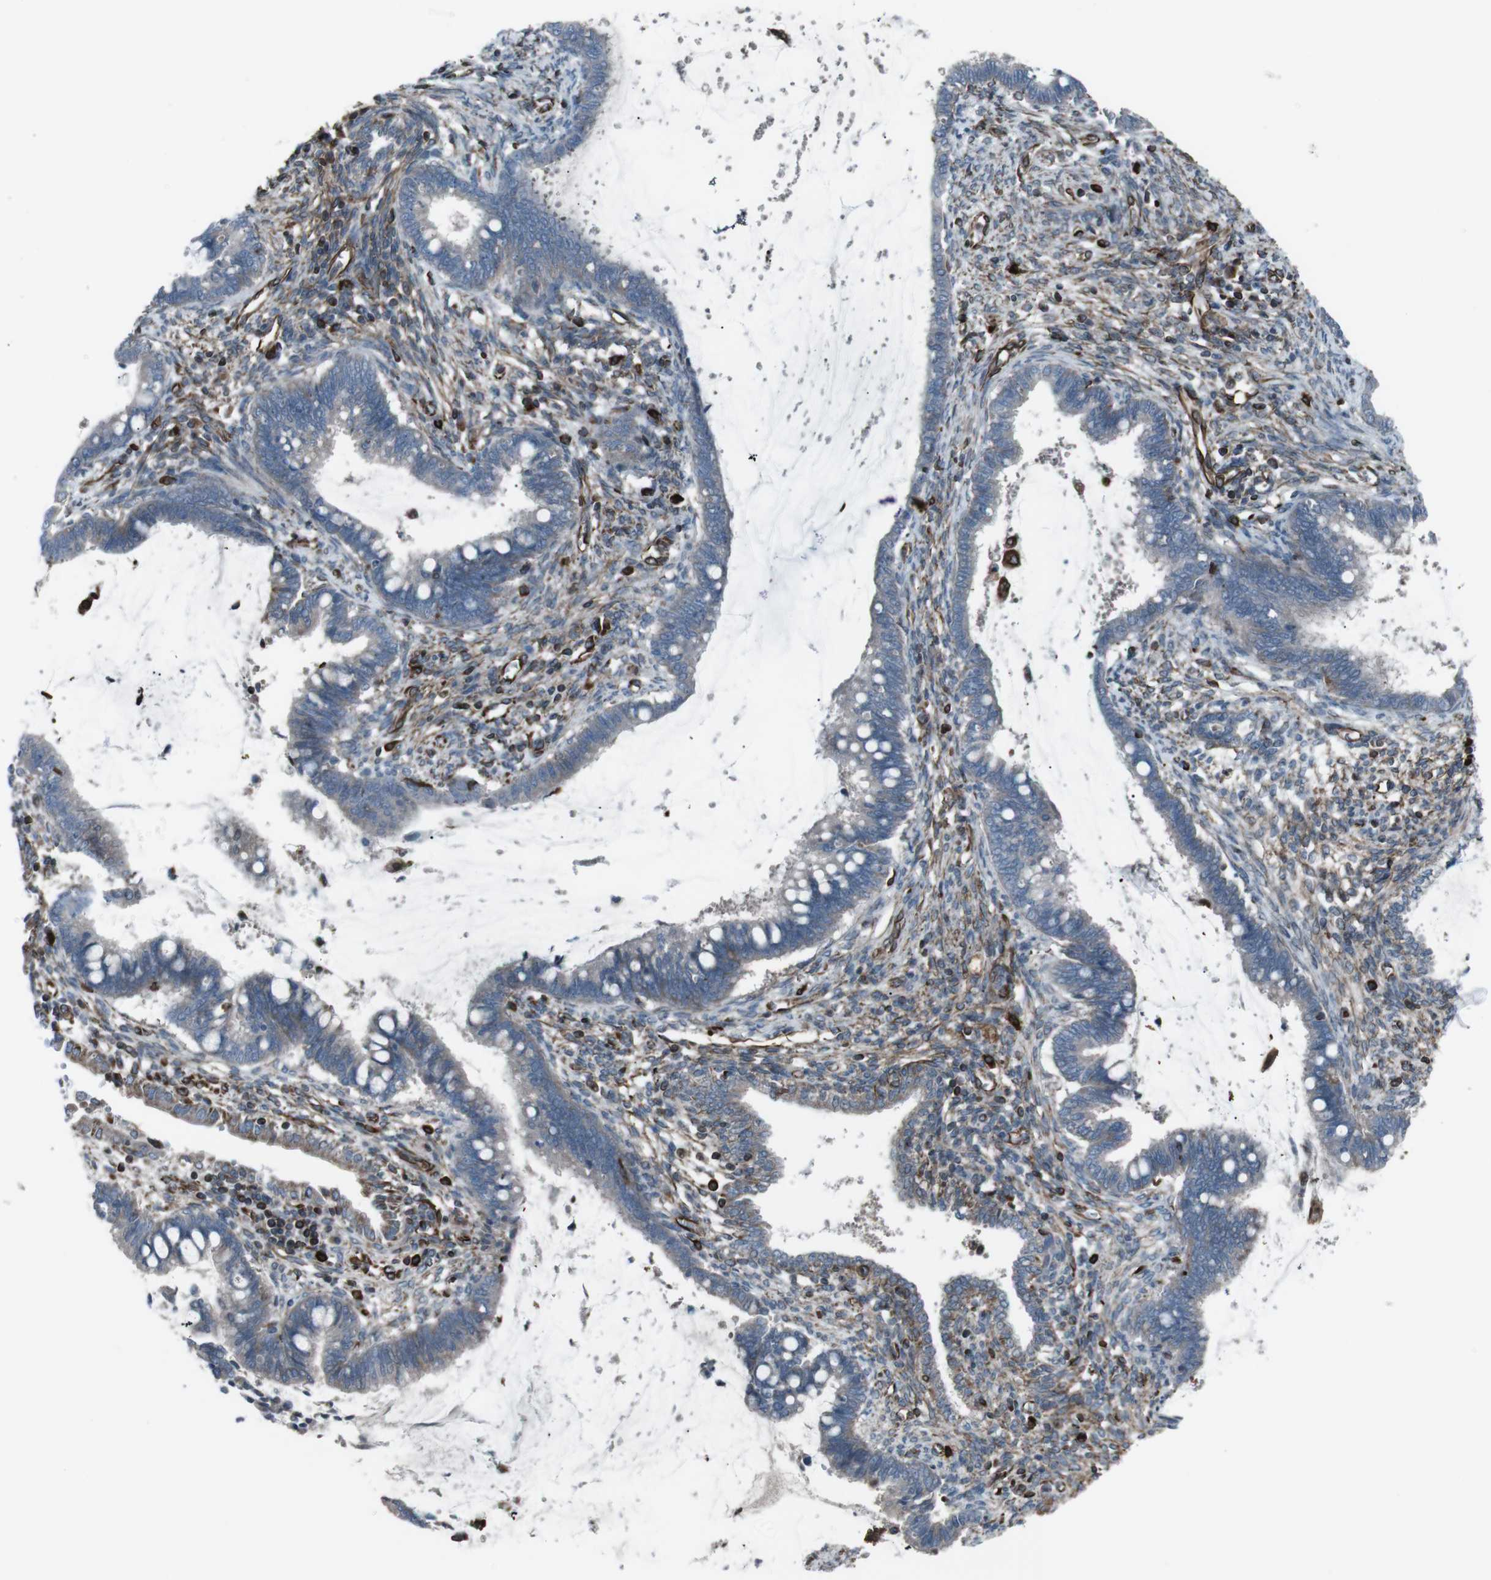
{"staining": {"intensity": "negative", "quantity": "none", "location": "none"}, "tissue": "cervical cancer", "cell_type": "Tumor cells", "image_type": "cancer", "snomed": [{"axis": "morphology", "description": "Adenocarcinoma, NOS"}, {"axis": "topography", "description": "Cervix"}], "caption": "Immunohistochemistry histopathology image of neoplastic tissue: human adenocarcinoma (cervical) stained with DAB displays no significant protein staining in tumor cells. (Immunohistochemistry, brightfield microscopy, high magnification).", "gene": "TMEM141", "patient": {"sex": "female", "age": 44}}